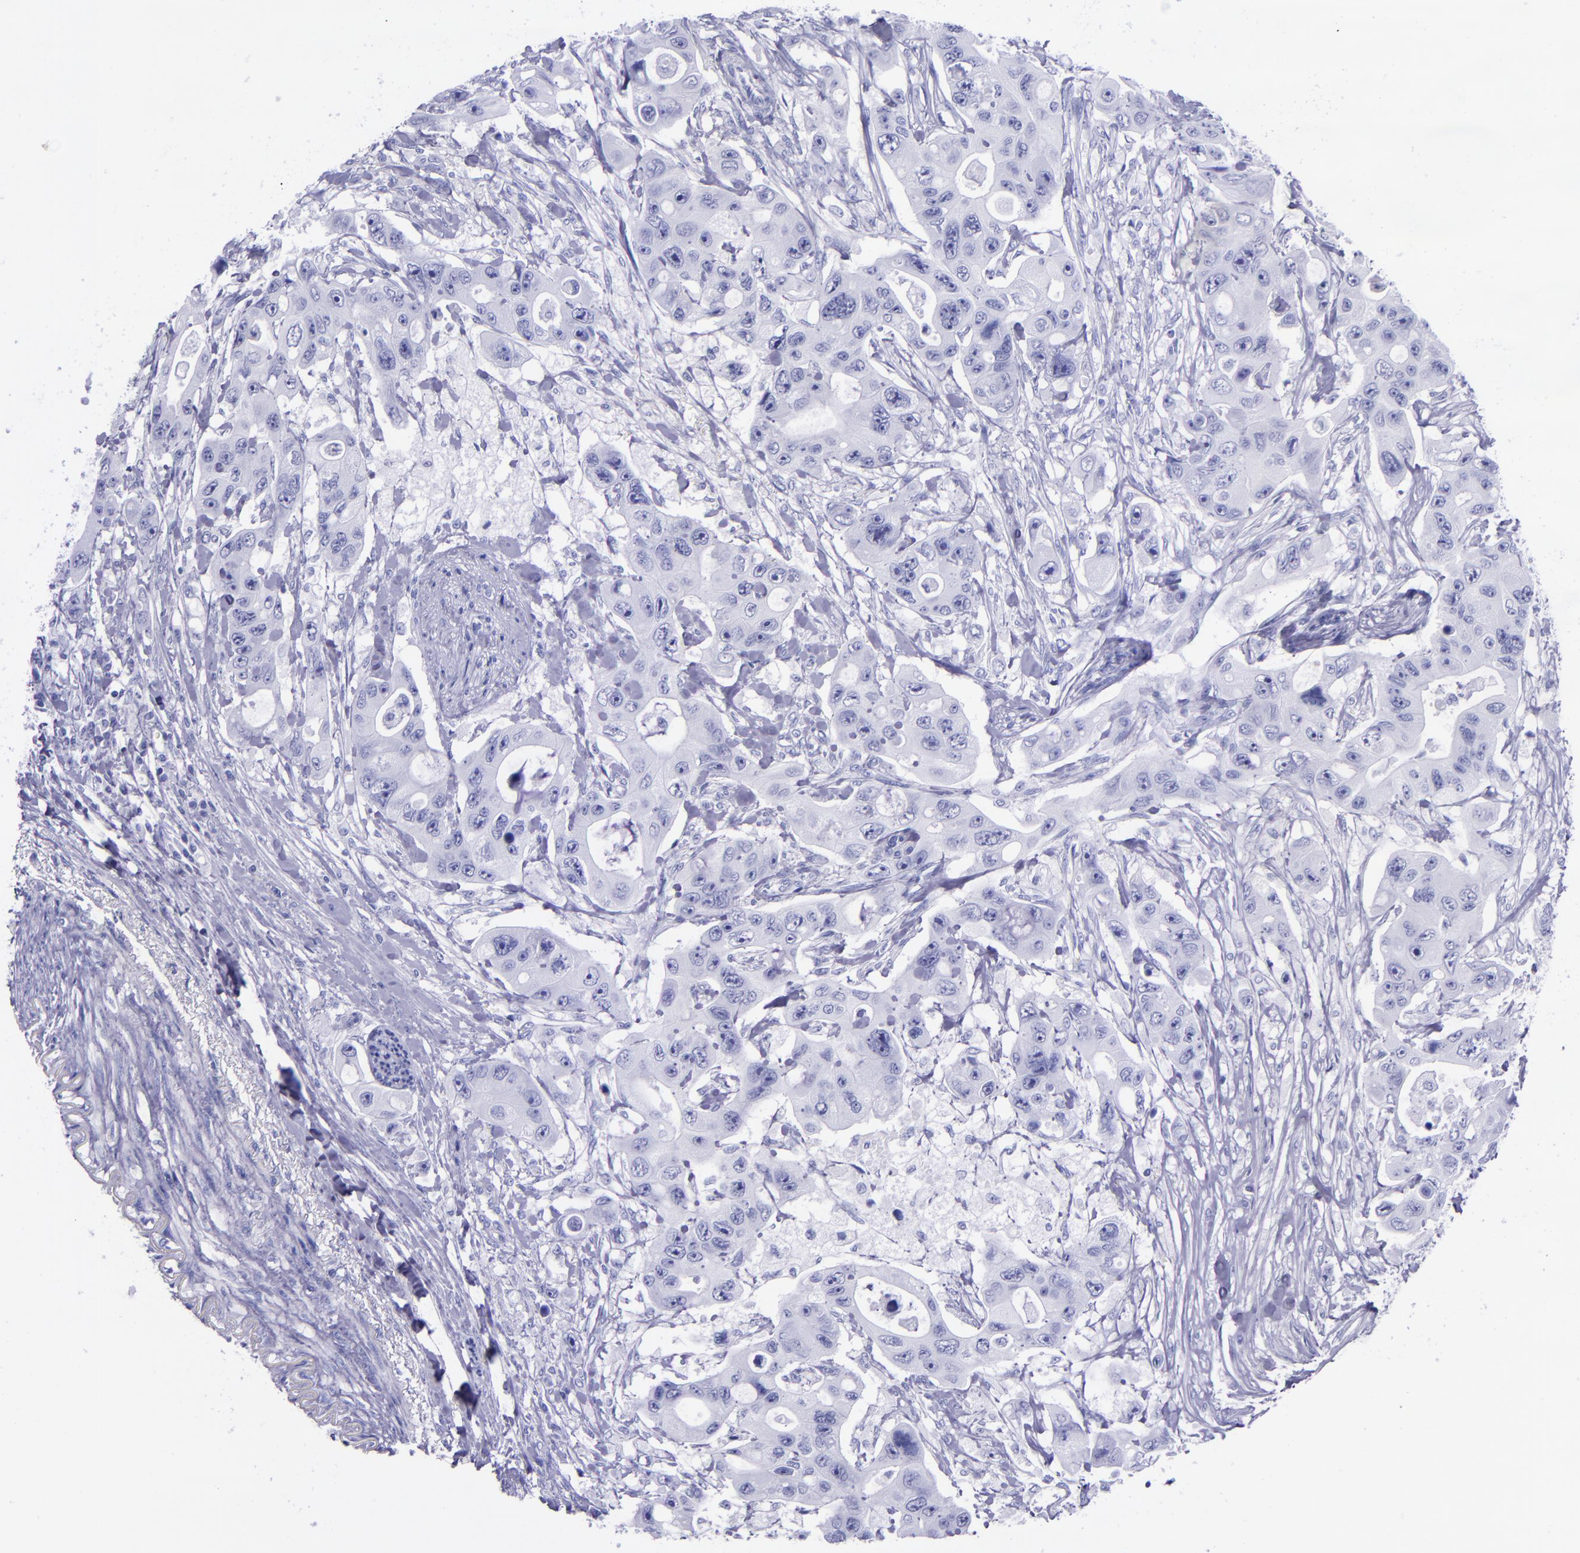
{"staining": {"intensity": "negative", "quantity": "none", "location": "none"}, "tissue": "colorectal cancer", "cell_type": "Tumor cells", "image_type": "cancer", "snomed": [{"axis": "morphology", "description": "Adenocarcinoma, NOS"}, {"axis": "topography", "description": "Colon"}], "caption": "Immunohistochemistry (IHC) of colorectal cancer displays no expression in tumor cells.", "gene": "MBP", "patient": {"sex": "female", "age": 46}}